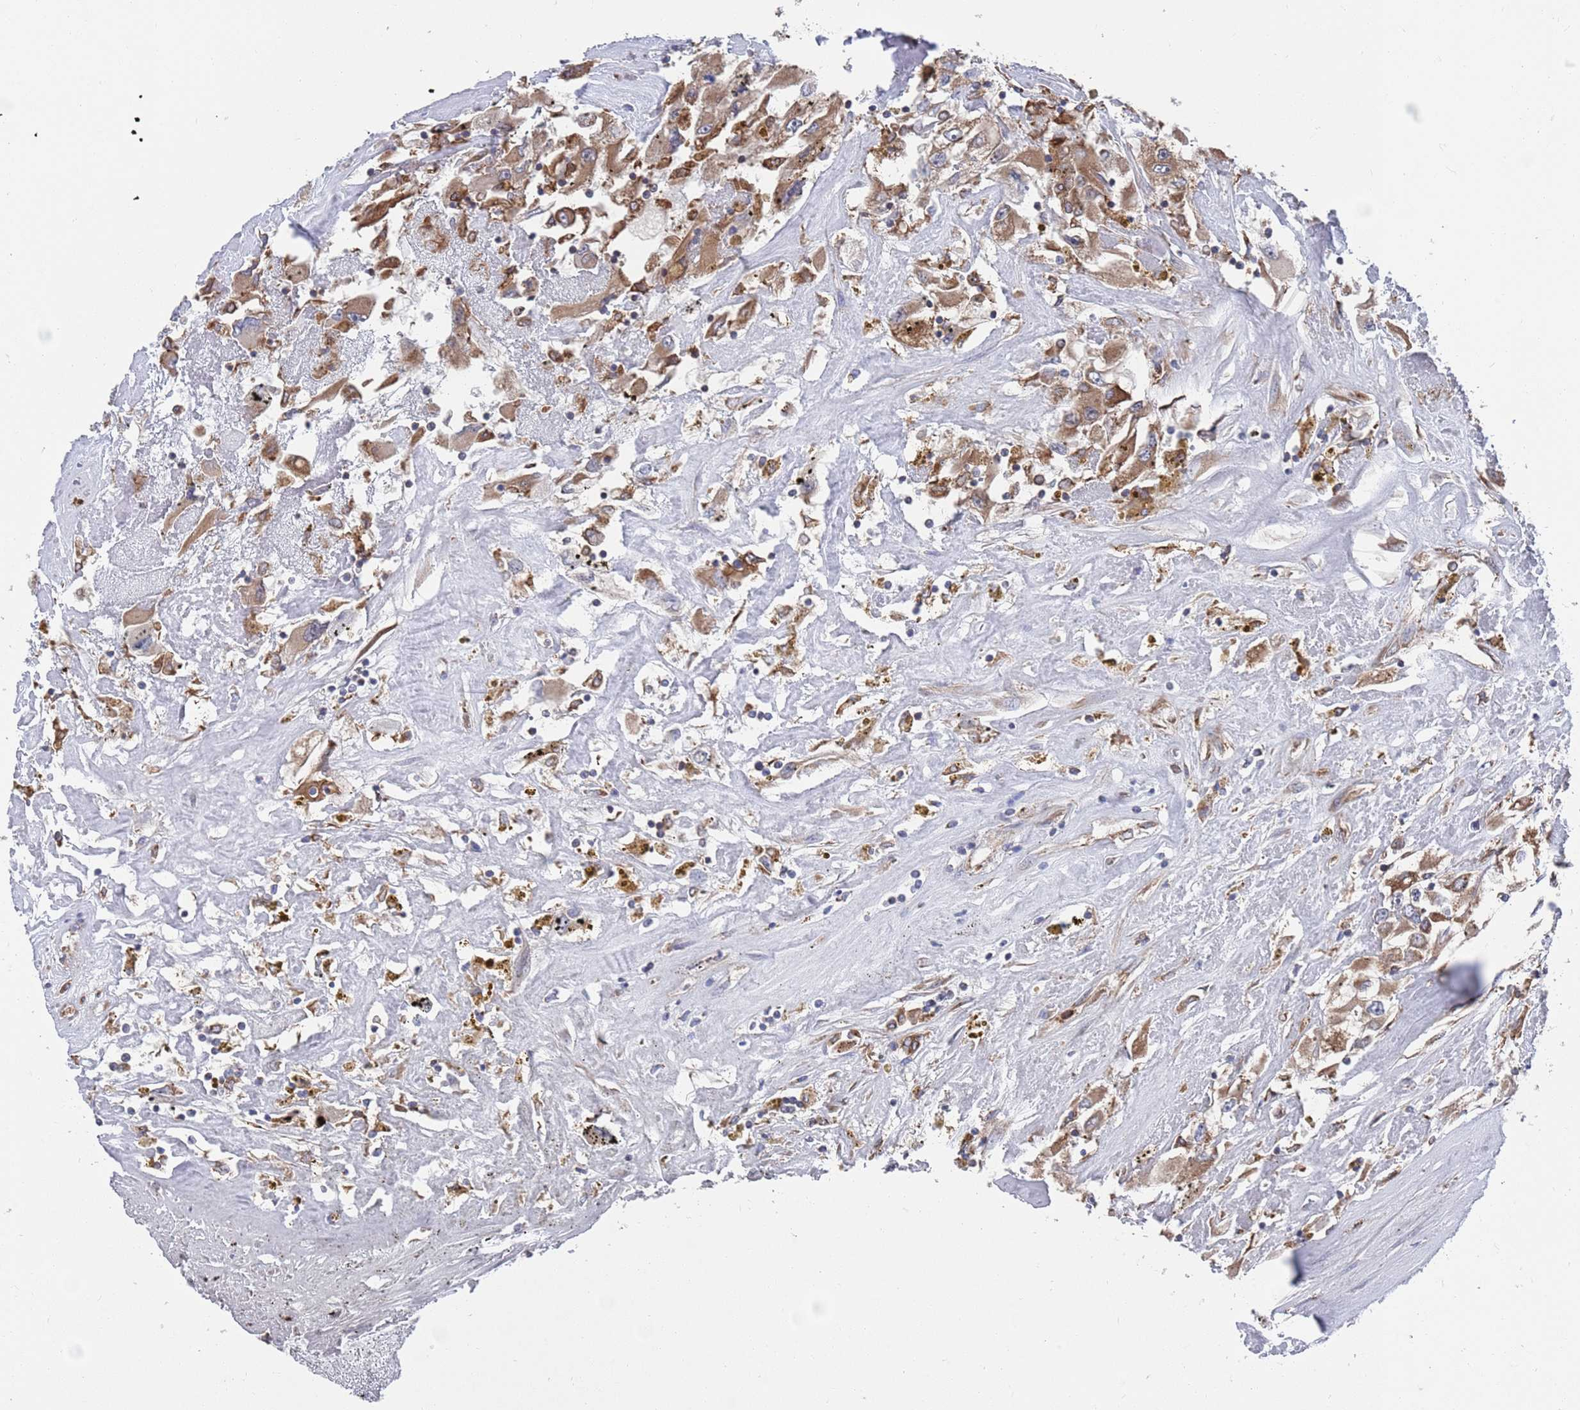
{"staining": {"intensity": "moderate", "quantity": ">75%", "location": "cytoplasmic/membranous"}, "tissue": "renal cancer", "cell_type": "Tumor cells", "image_type": "cancer", "snomed": [{"axis": "morphology", "description": "Adenocarcinoma, NOS"}, {"axis": "topography", "description": "Kidney"}], "caption": "IHC (DAB) staining of renal adenocarcinoma shows moderate cytoplasmic/membranous protein expression in about >75% of tumor cells.", "gene": "GID8", "patient": {"sex": "female", "age": 52}}